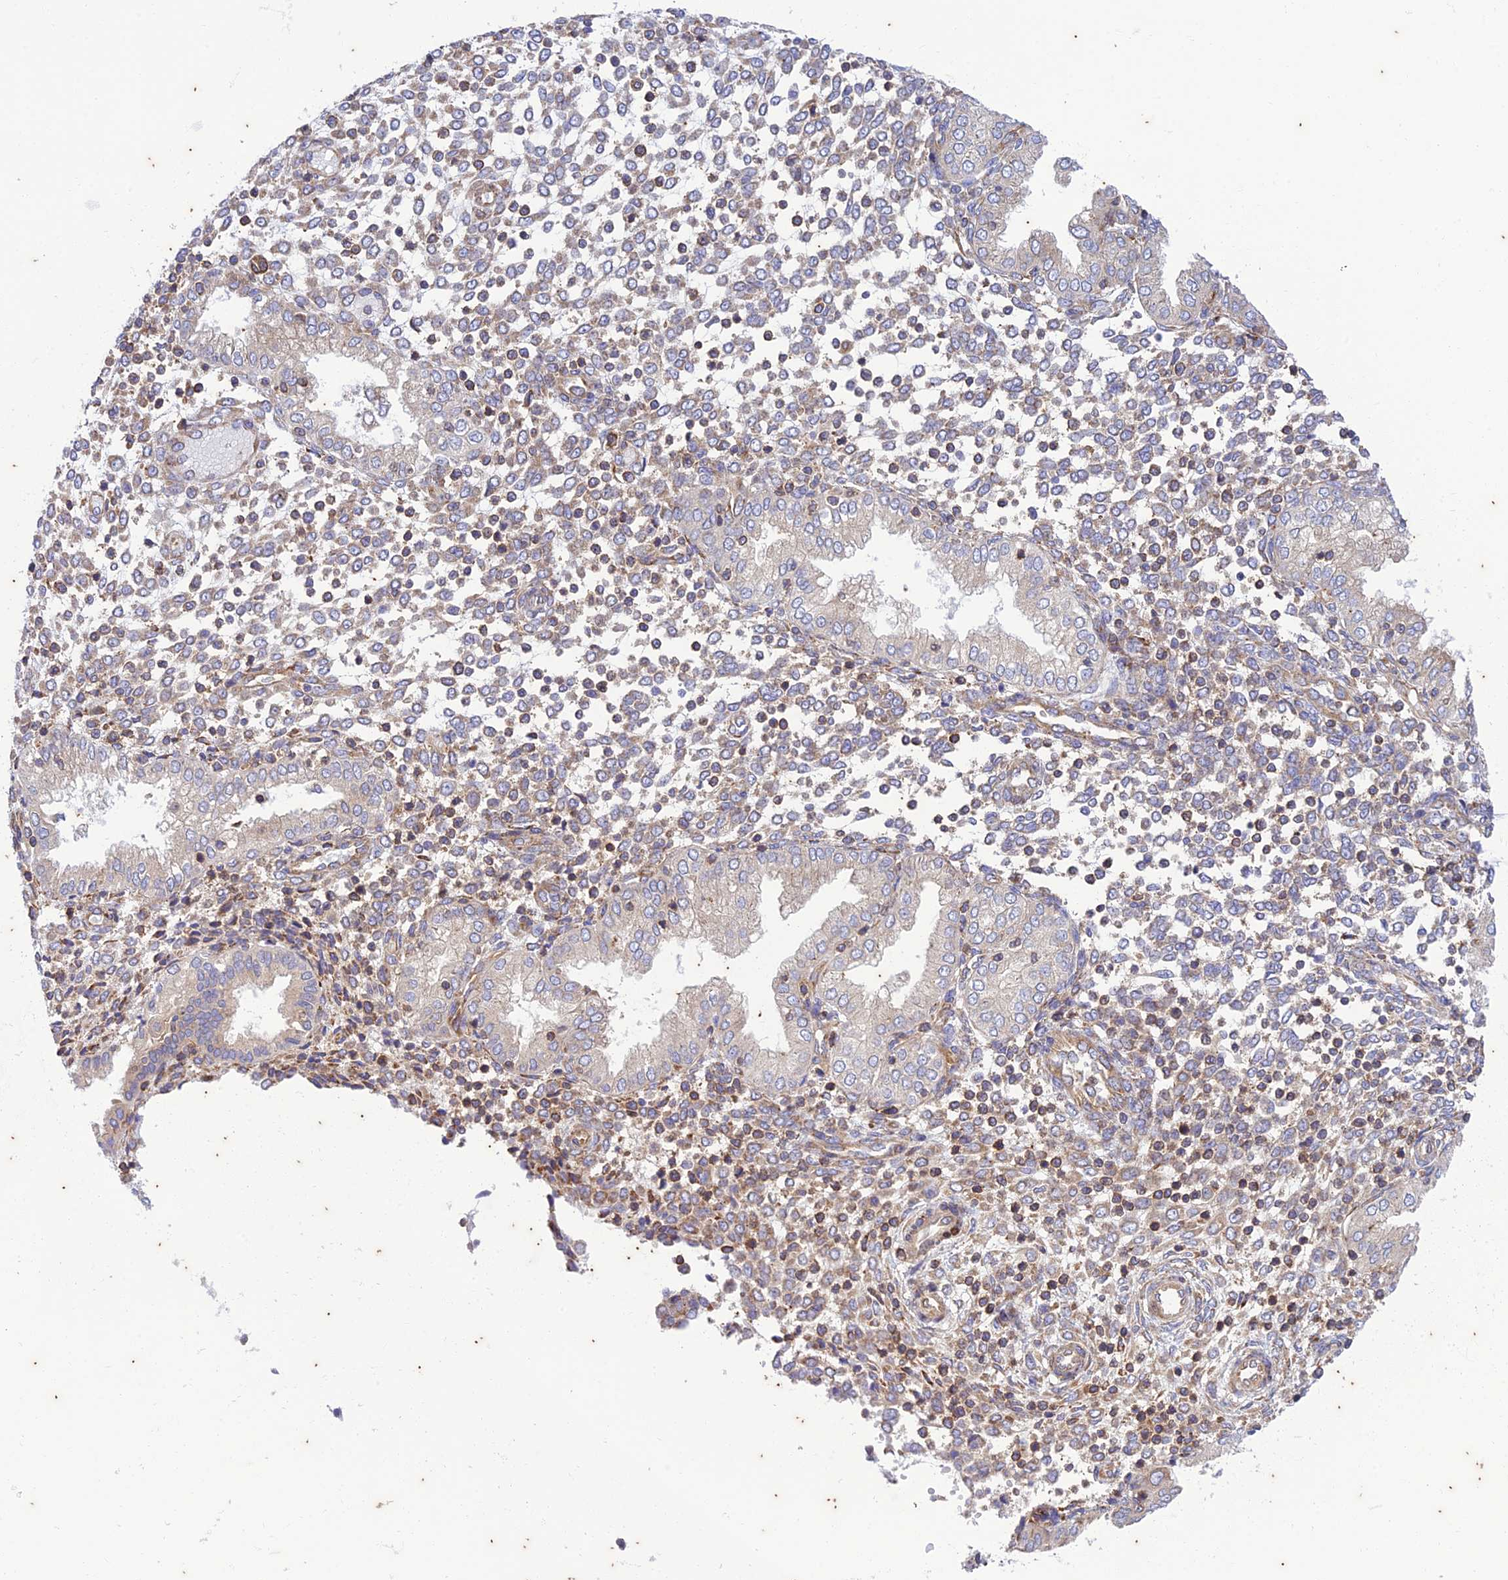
{"staining": {"intensity": "weak", "quantity": "25%-75%", "location": "cytoplasmic/membranous"}, "tissue": "endometrium", "cell_type": "Cells in endometrial stroma", "image_type": "normal", "snomed": [{"axis": "morphology", "description": "Normal tissue, NOS"}, {"axis": "topography", "description": "Endometrium"}], "caption": "Endometrium stained with a brown dye demonstrates weak cytoplasmic/membranous positive staining in about 25%-75% of cells in endometrial stroma.", "gene": "PIMREG", "patient": {"sex": "female", "age": 53}}